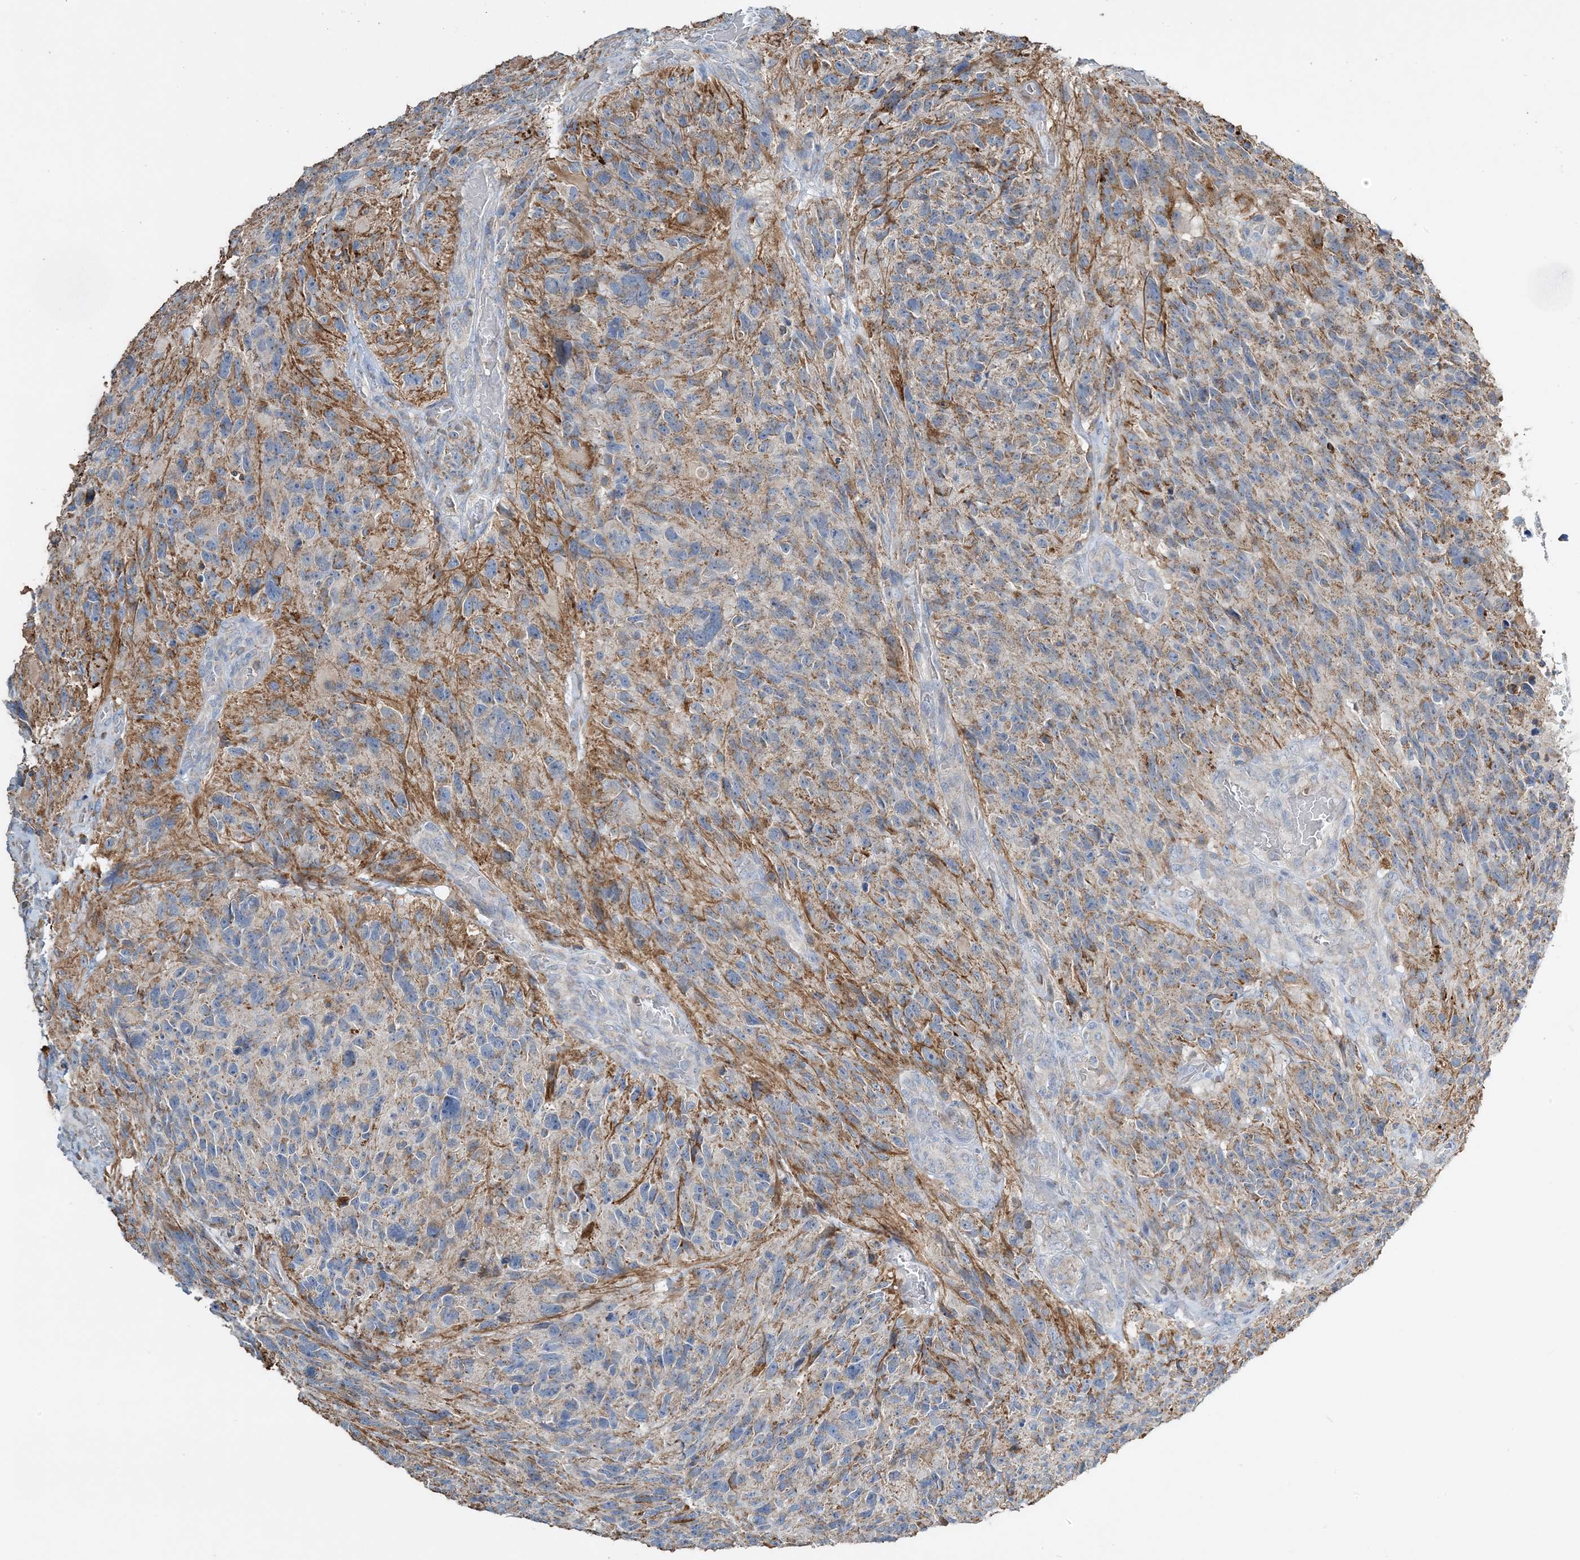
{"staining": {"intensity": "weak", "quantity": "<25%", "location": "cytoplasmic/membranous"}, "tissue": "glioma", "cell_type": "Tumor cells", "image_type": "cancer", "snomed": [{"axis": "morphology", "description": "Glioma, malignant, High grade"}, {"axis": "topography", "description": "Brain"}], "caption": "The IHC histopathology image has no significant expression in tumor cells of malignant glioma (high-grade) tissue.", "gene": "TMLHE", "patient": {"sex": "male", "age": 69}}